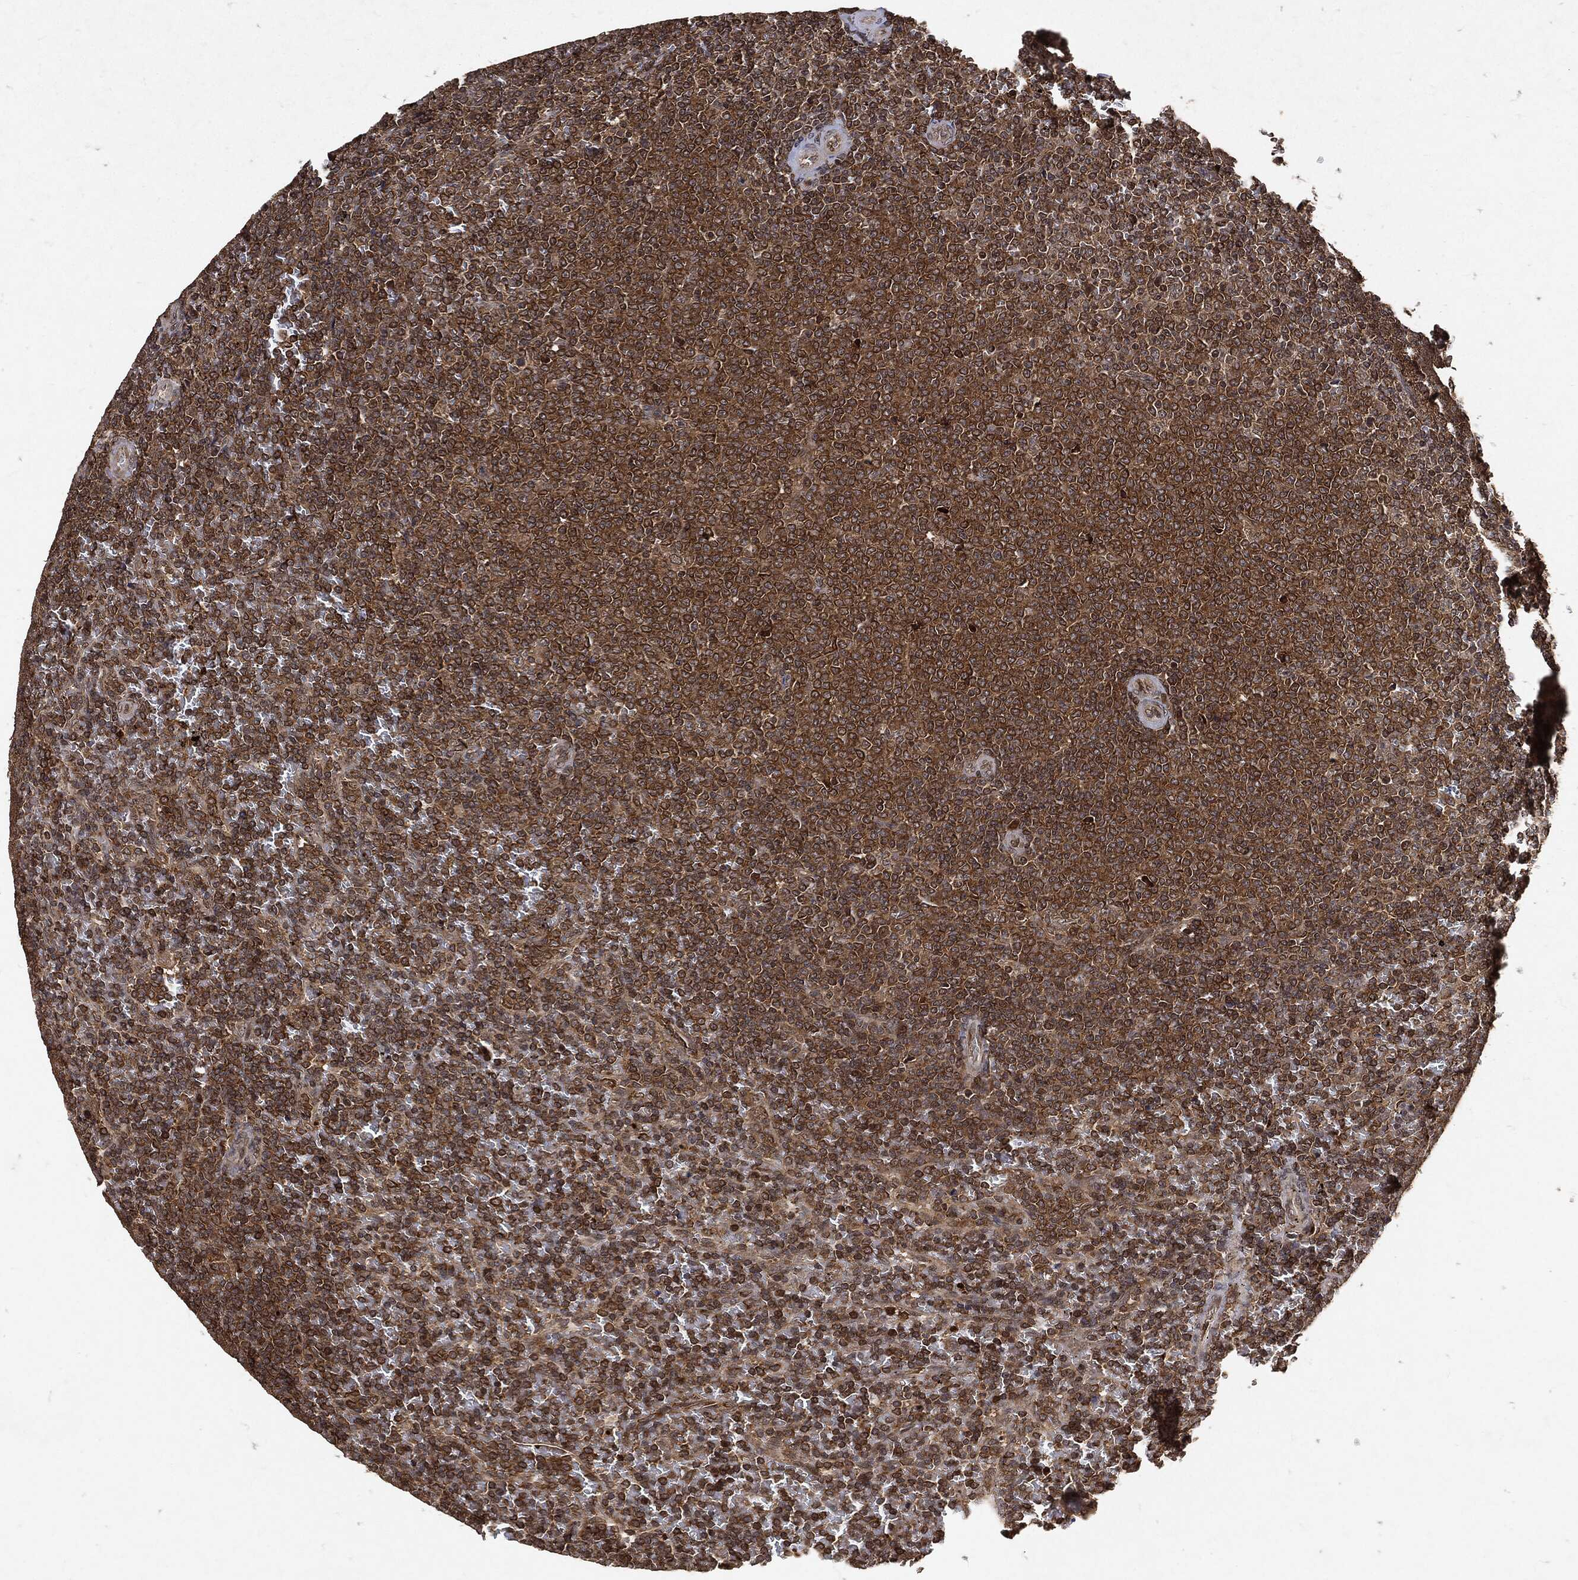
{"staining": {"intensity": "moderate", "quantity": ">75%", "location": "cytoplasmic/membranous"}, "tissue": "lymphoma", "cell_type": "Tumor cells", "image_type": "cancer", "snomed": [{"axis": "morphology", "description": "Malignant lymphoma, non-Hodgkin's type, Low grade"}, {"axis": "topography", "description": "Spleen"}], "caption": "High-power microscopy captured an immunohistochemistry photomicrograph of low-grade malignant lymphoma, non-Hodgkin's type, revealing moderate cytoplasmic/membranous expression in about >75% of tumor cells. (Stains: DAB in brown, nuclei in blue, Microscopy: brightfield microscopy at high magnification).", "gene": "ZNF226", "patient": {"sex": "female", "age": 77}}